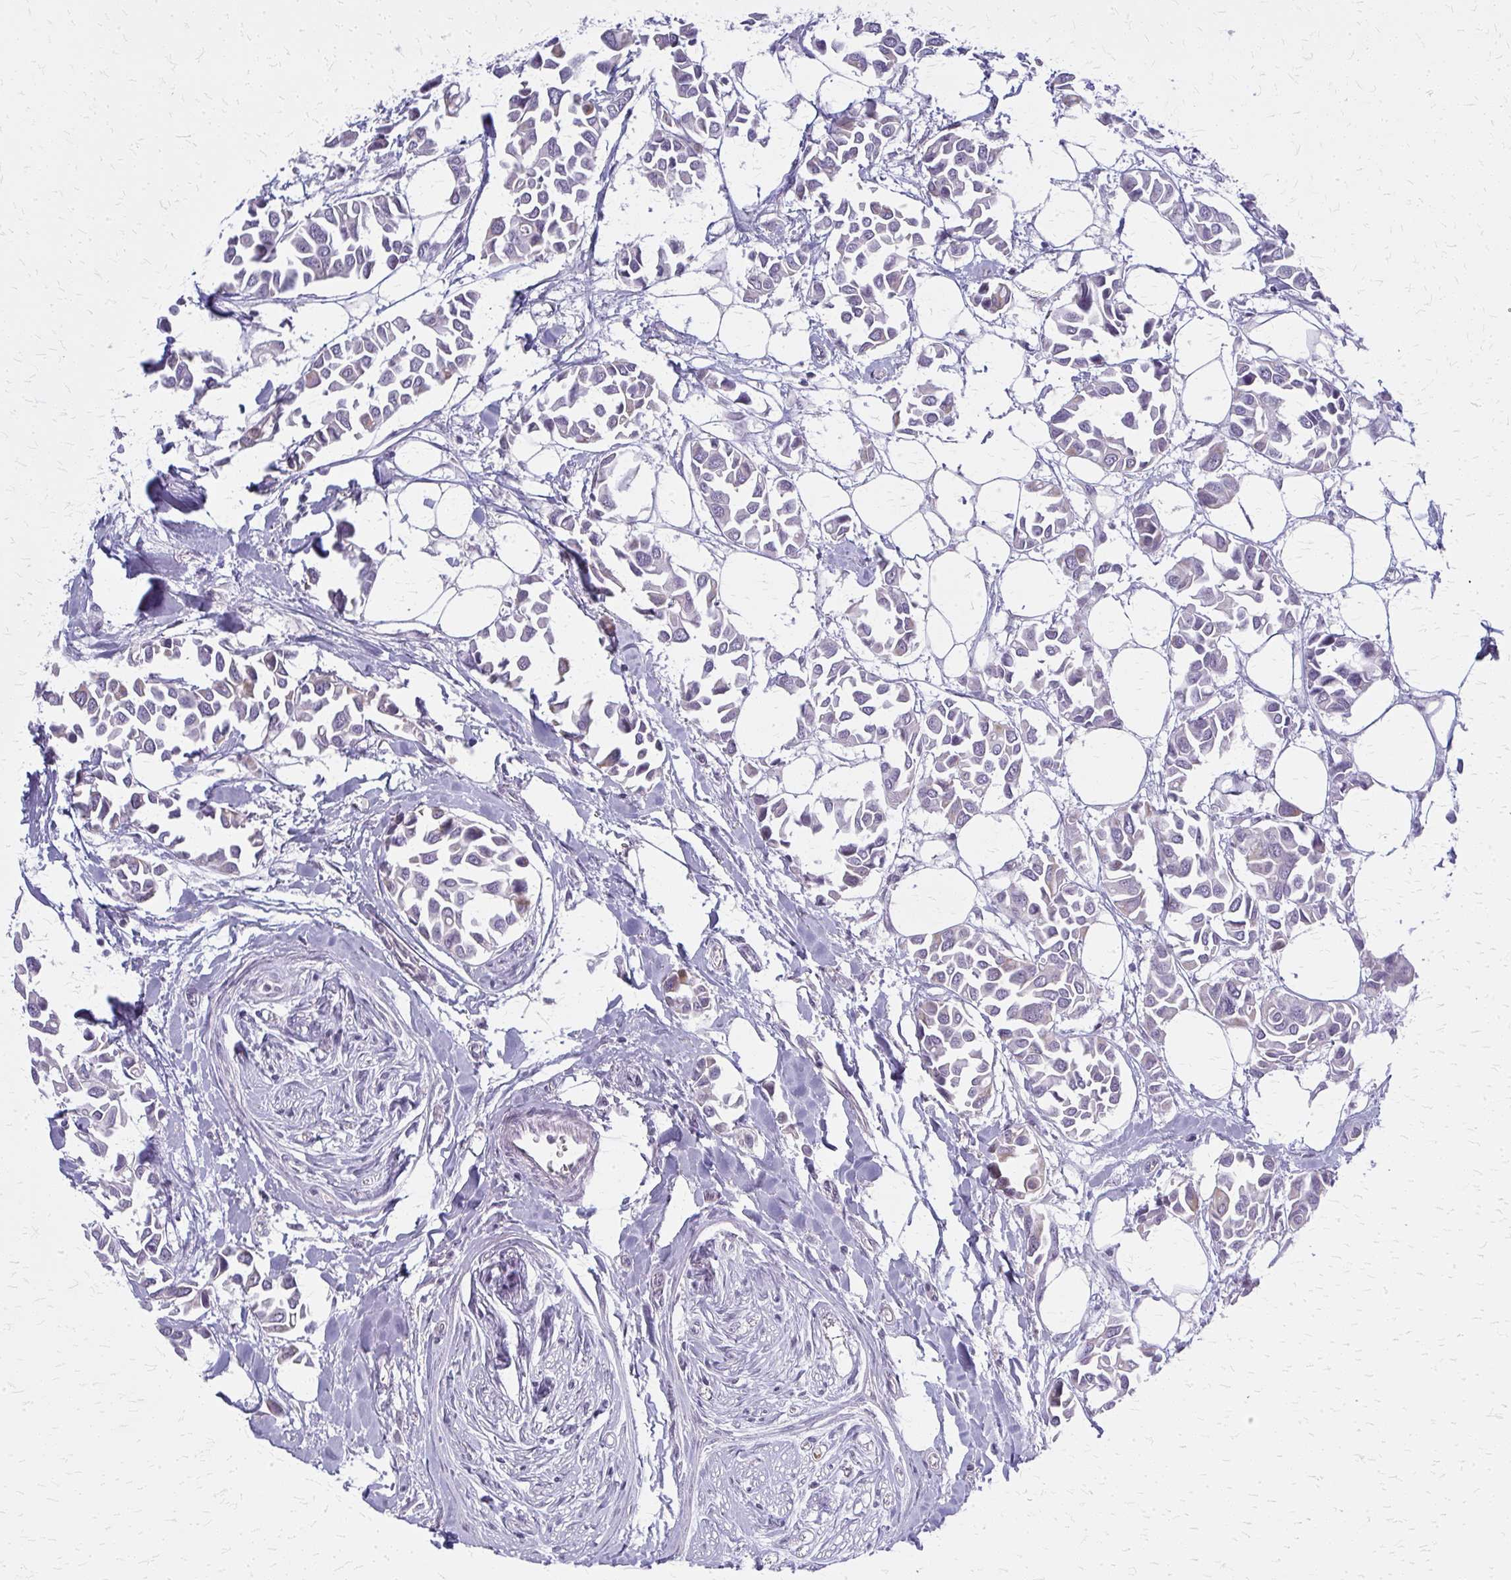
{"staining": {"intensity": "weak", "quantity": "<25%", "location": "cytoplasmic/membranous"}, "tissue": "breast cancer", "cell_type": "Tumor cells", "image_type": "cancer", "snomed": [{"axis": "morphology", "description": "Duct carcinoma"}, {"axis": "topography", "description": "Breast"}], "caption": "This is a image of IHC staining of breast intraductal carcinoma, which shows no expression in tumor cells.", "gene": "CASQ2", "patient": {"sex": "female", "age": 54}}